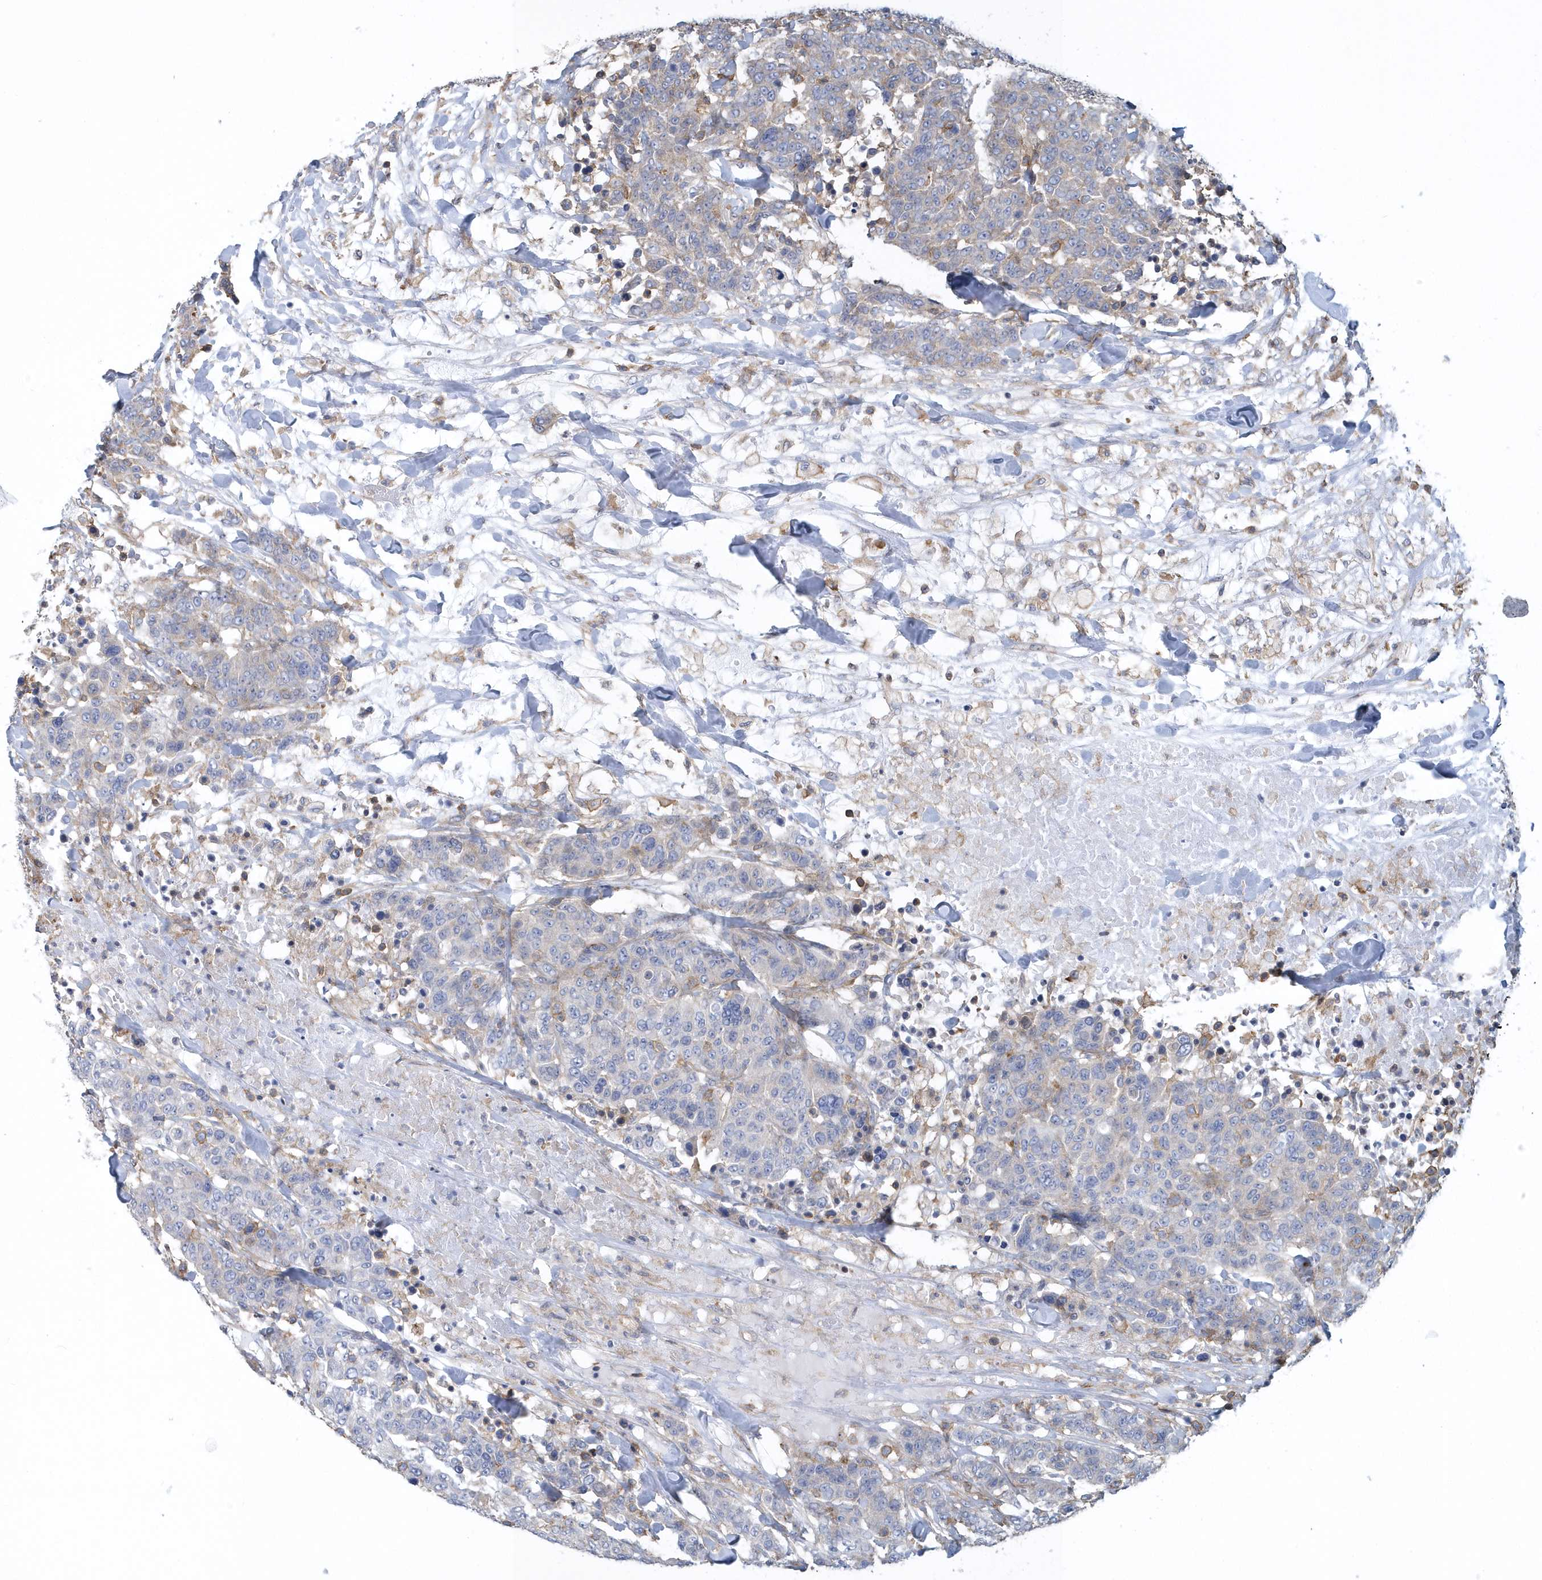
{"staining": {"intensity": "negative", "quantity": "none", "location": "none"}, "tissue": "breast cancer", "cell_type": "Tumor cells", "image_type": "cancer", "snomed": [{"axis": "morphology", "description": "Duct carcinoma"}, {"axis": "topography", "description": "Breast"}], "caption": "High magnification brightfield microscopy of breast infiltrating ductal carcinoma stained with DAB (3,3'-diaminobenzidine) (brown) and counterstained with hematoxylin (blue): tumor cells show no significant expression.", "gene": "ARAP2", "patient": {"sex": "female", "age": 37}}